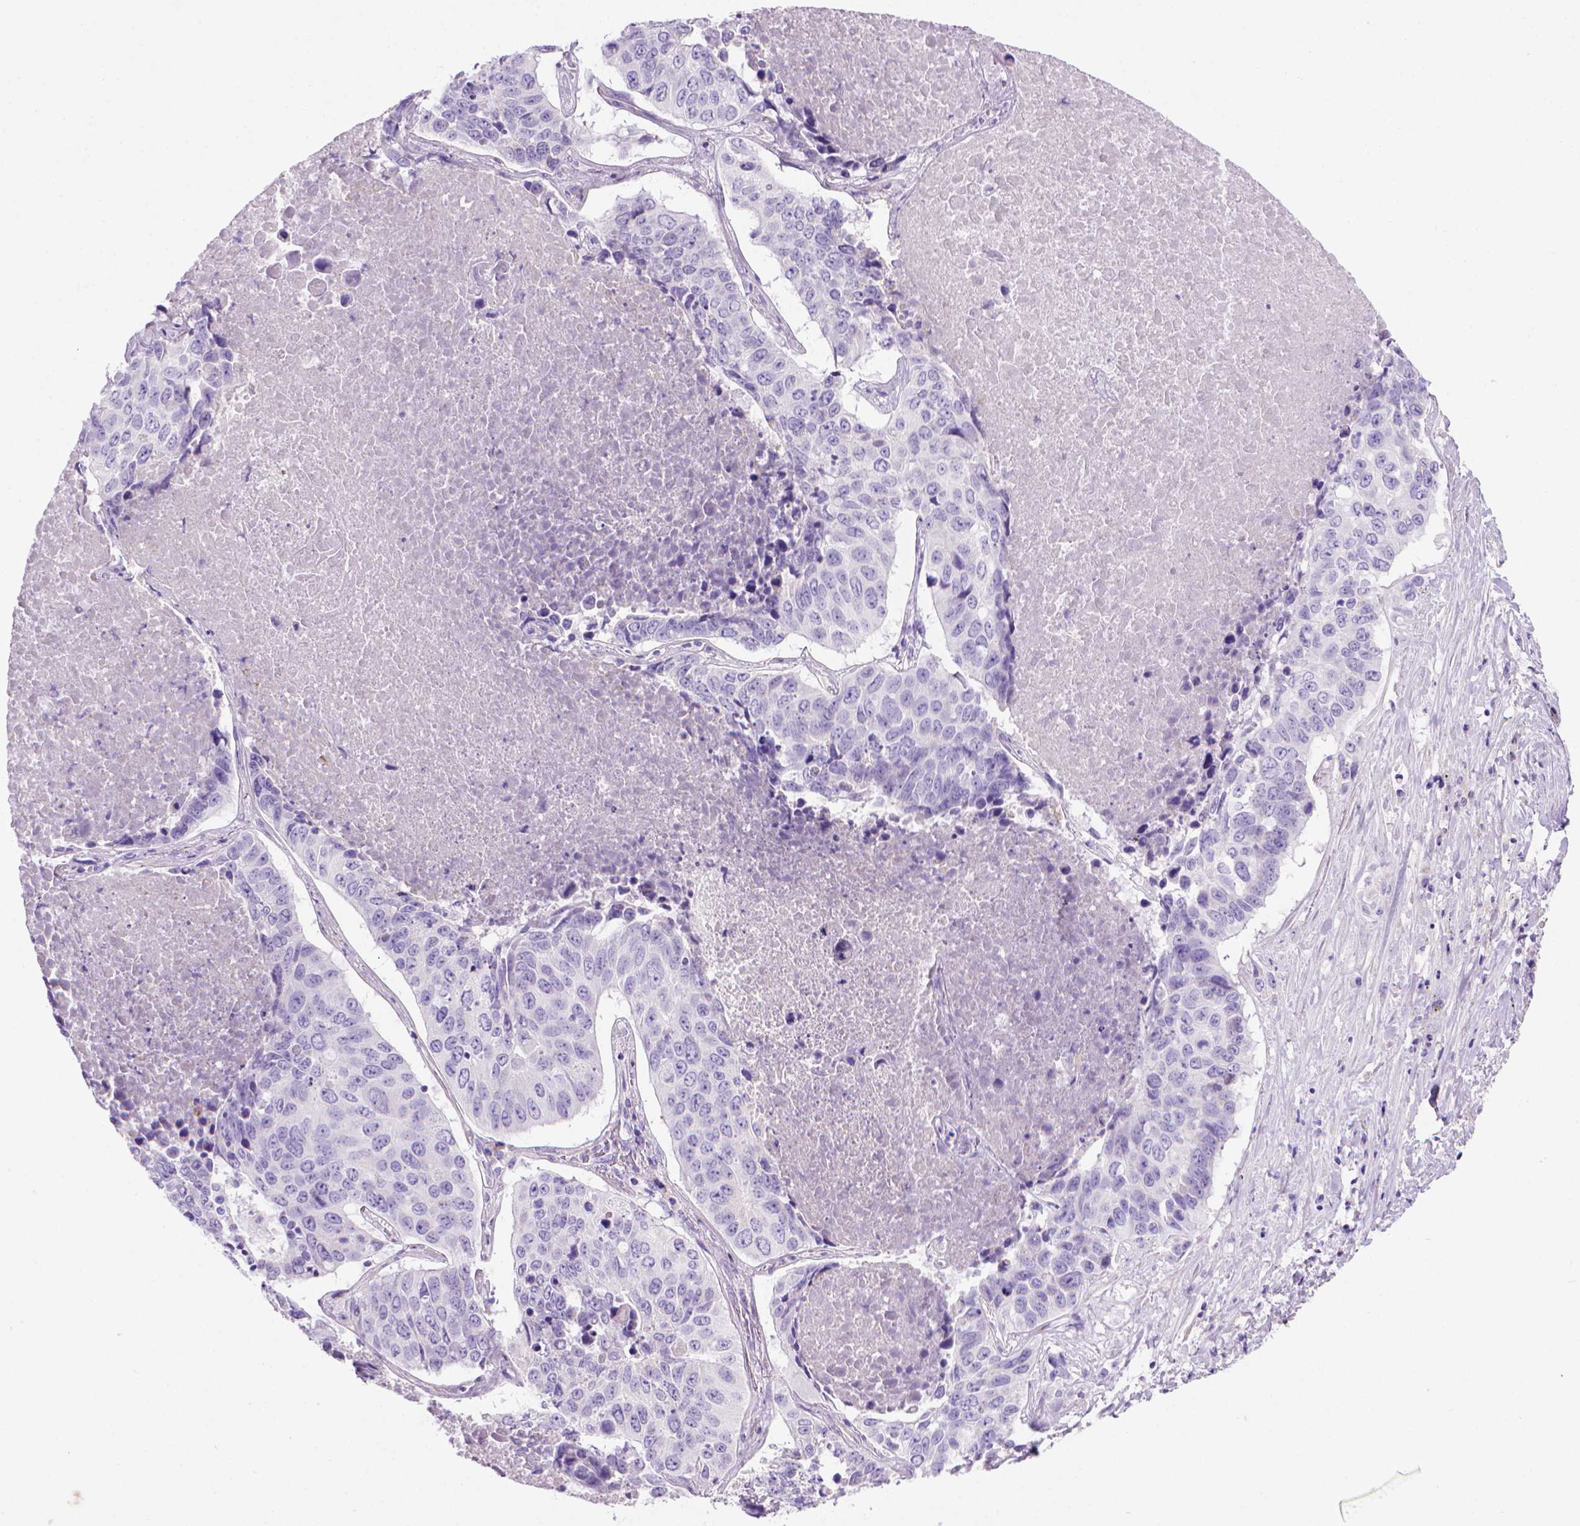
{"staining": {"intensity": "negative", "quantity": "none", "location": "none"}, "tissue": "lung cancer", "cell_type": "Tumor cells", "image_type": "cancer", "snomed": [{"axis": "morphology", "description": "Normal tissue, NOS"}, {"axis": "morphology", "description": "Squamous cell carcinoma, NOS"}, {"axis": "topography", "description": "Bronchus"}, {"axis": "topography", "description": "Lung"}], "caption": "The IHC photomicrograph has no significant expression in tumor cells of lung cancer tissue.", "gene": "ARHGEF33", "patient": {"sex": "male", "age": 64}}